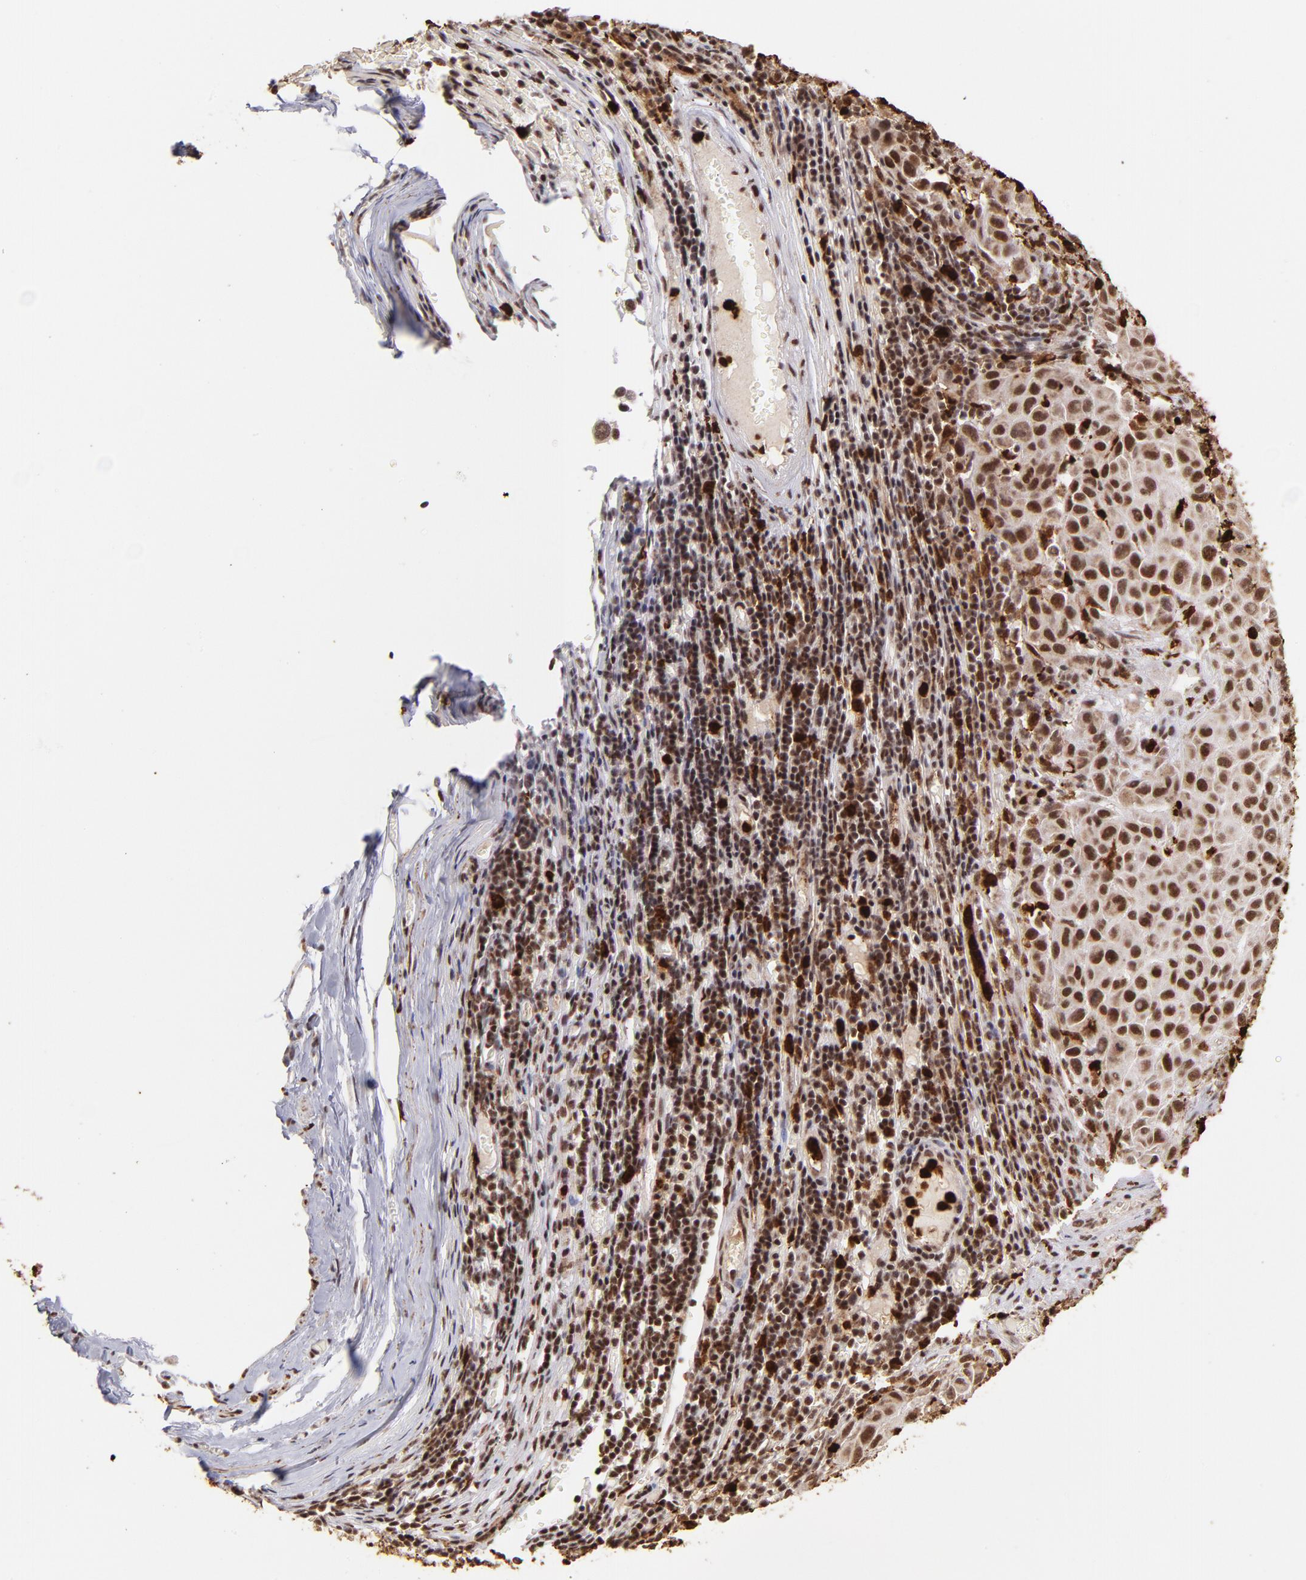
{"staining": {"intensity": "moderate", "quantity": ">75%", "location": "cytoplasmic/membranous,nuclear"}, "tissue": "melanoma", "cell_type": "Tumor cells", "image_type": "cancer", "snomed": [{"axis": "morphology", "description": "Malignant melanoma, Metastatic site"}, {"axis": "topography", "description": "Lymph node"}], "caption": "A high-resolution histopathology image shows immunohistochemistry (IHC) staining of malignant melanoma (metastatic site), which exhibits moderate cytoplasmic/membranous and nuclear positivity in about >75% of tumor cells.", "gene": "ZFX", "patient": {"sex": "male", "age": 61}}